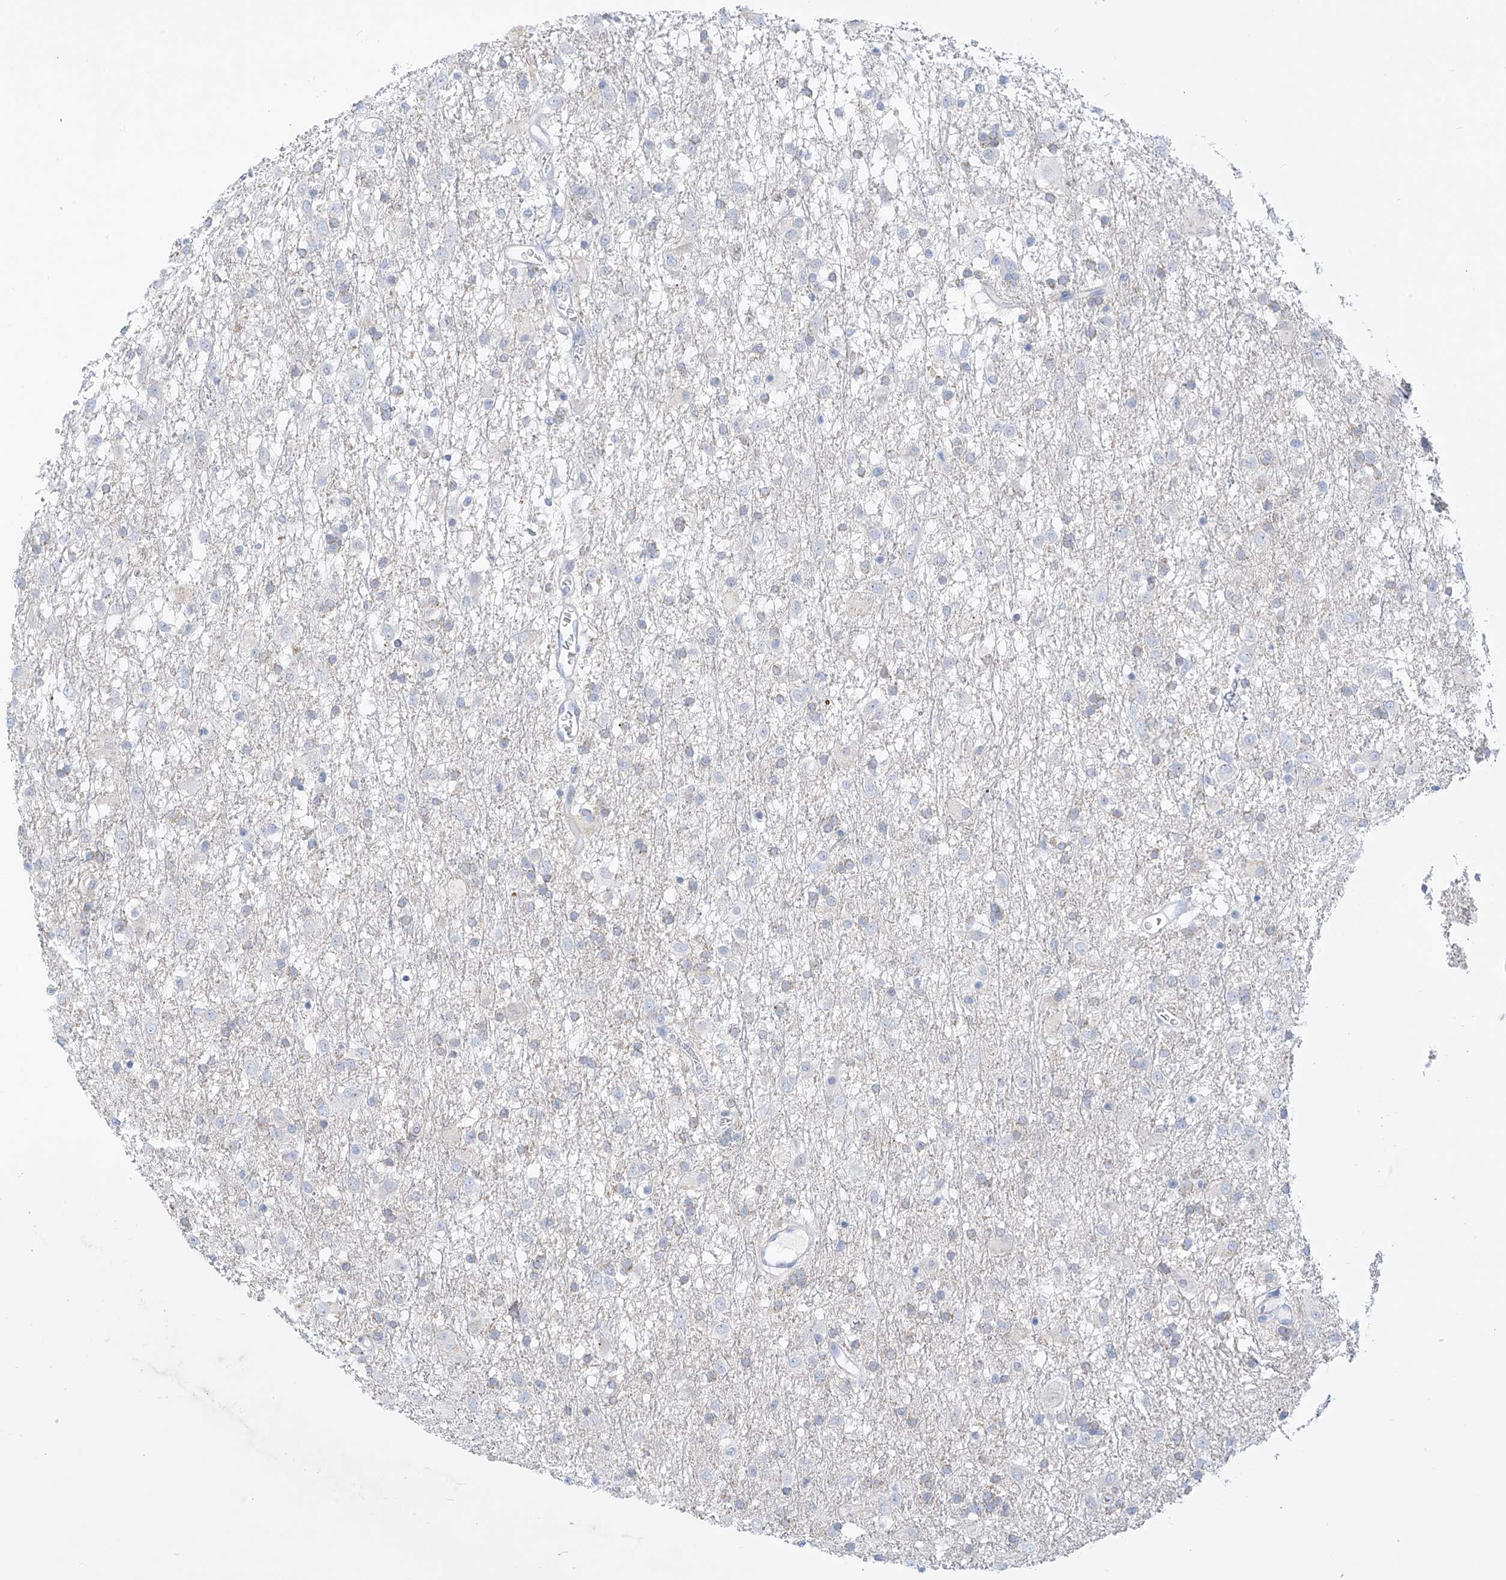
{"staining": {"intensity": "negative", "quantity": "none", "location": "none"}, "tissue": "glioma", "cell_type": "Tumor cells", "image_type": "cancer", "snomed": [{"axis": "morphology", "description": "Glioma, malignant, Low grade"}, {"axis": "topography", "description": "Brain"}], "caption": "There is no significant expression in tumor cells of glioma.", "gene": "ST3GAL5", "patient": {"sex": "male", "age": 65}}